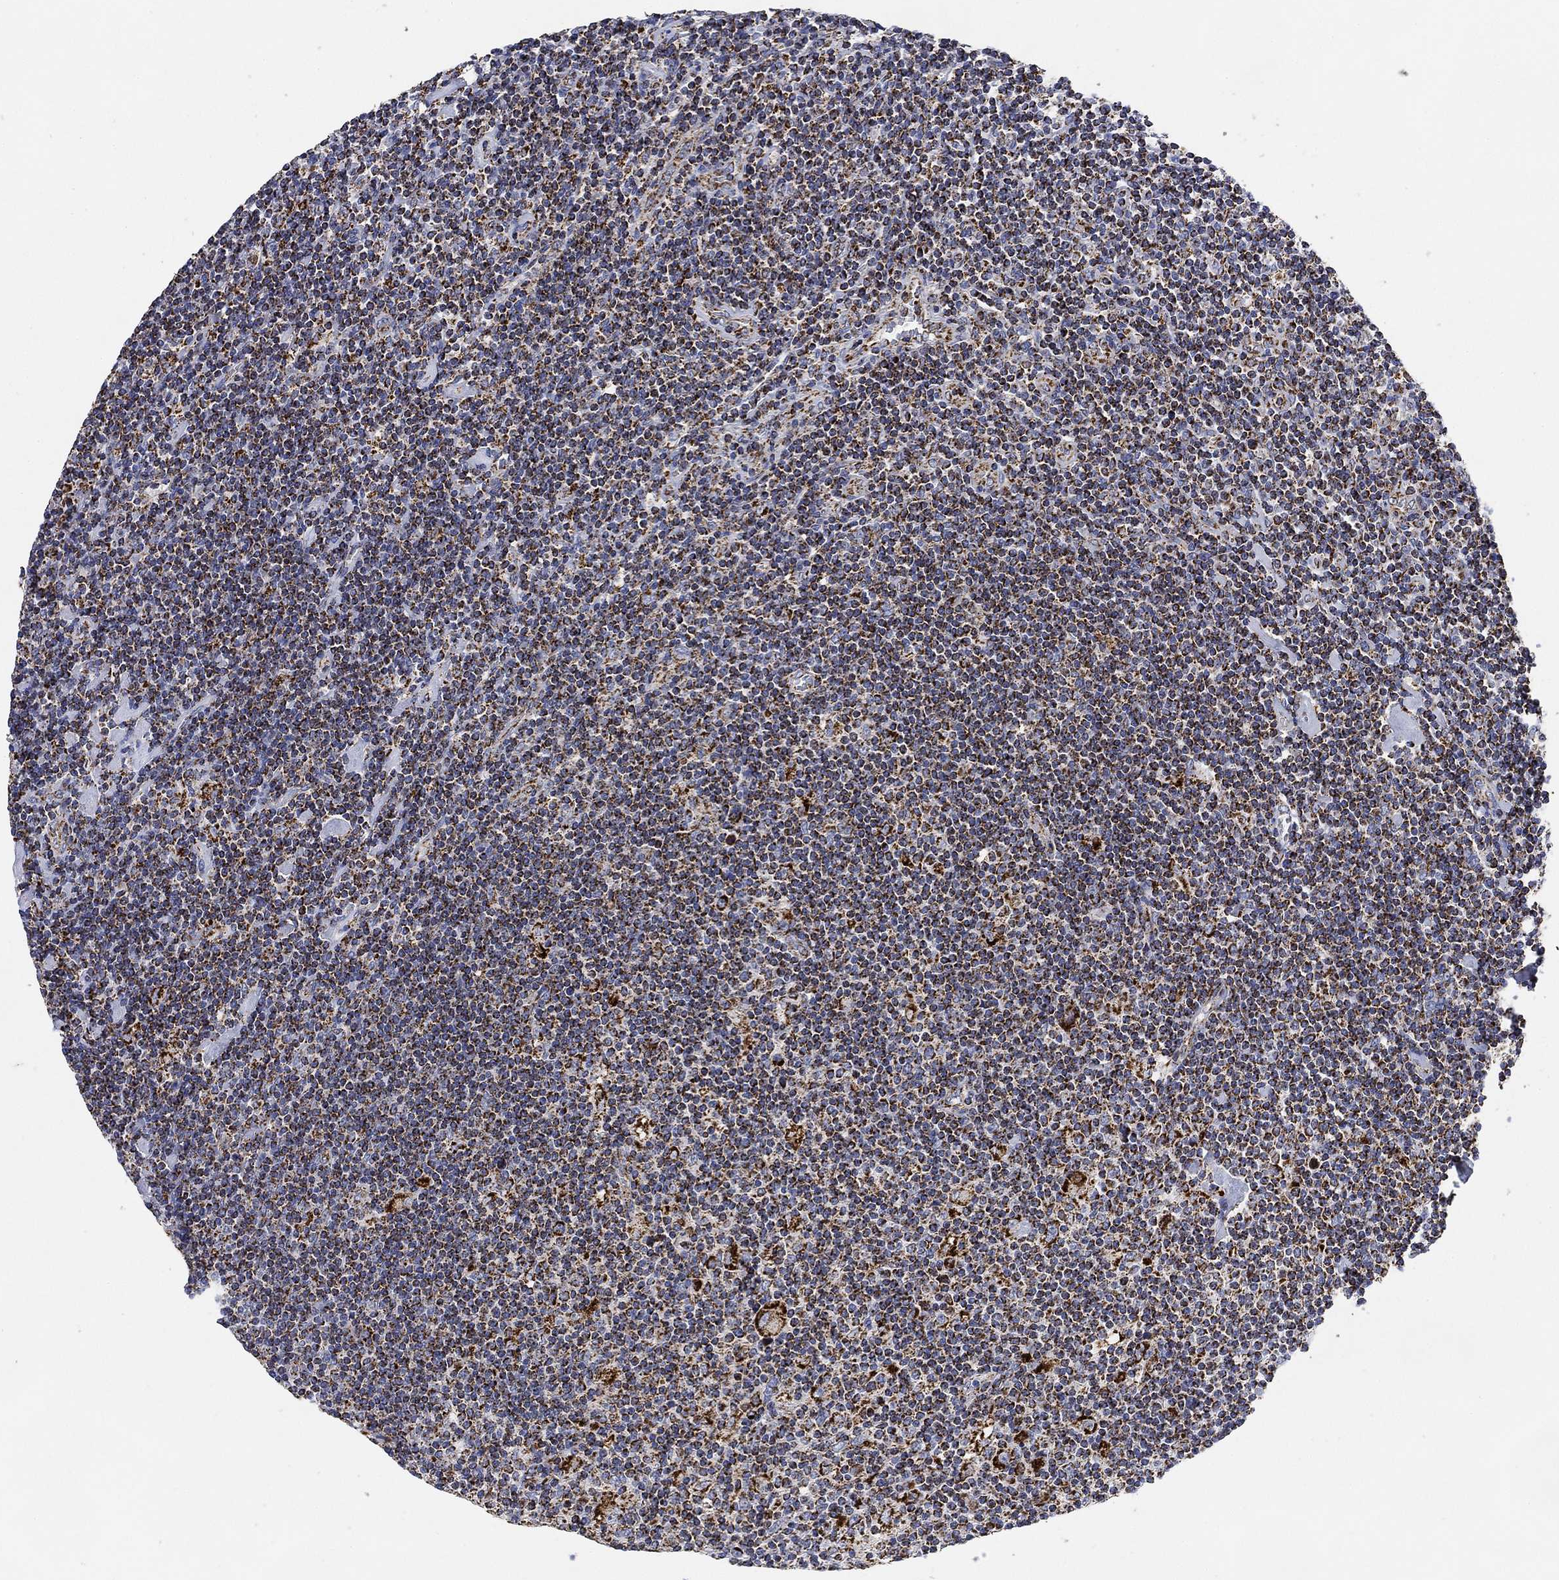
{"staining": {"intensity": "strong", "quantity": ">75%", "location": "cytoplasmic/membranous"}, "tissue": "lymphoma", "cell_type": "Tumor cells", "image_type": "cancer", "snomed": [{"axis": "morphology", "description": "Hodgkin's disease, NOS"}, {"axis": "topography", "description": "Lymph node"}], "caption": "This is a photomicrograph of IHC staining of Hodgkin's disease, which shows strong expression in the cytoplasmic/membranous of tumor cells.", "gene": "NDUFS3", "patient": {"sex": "male", "age": 40}}